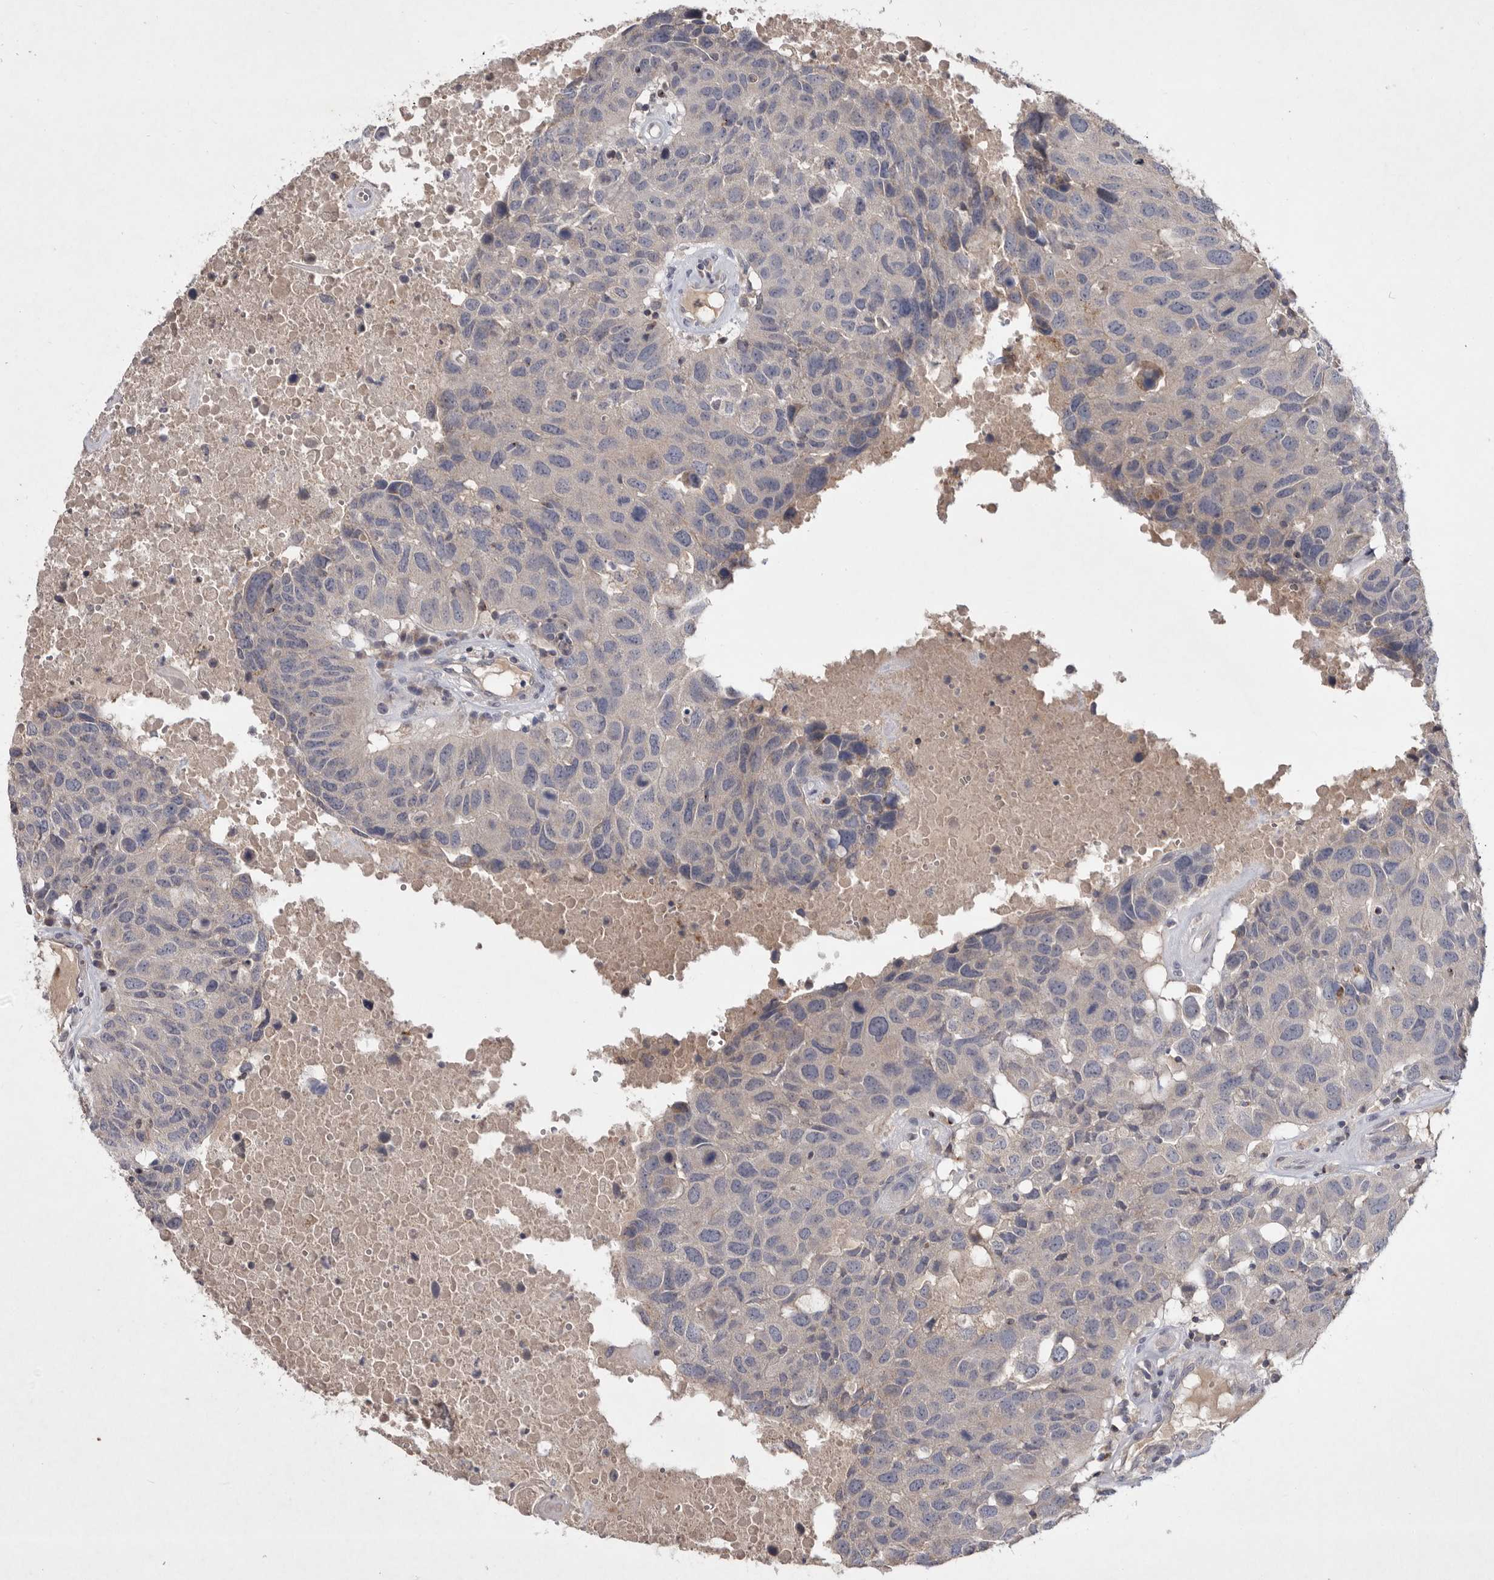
{"staining": {"intensity": "negative", "quantity": "none", "location": "none"}, "tissue": "head and neck cancer", "cell_type": "Tumor cells", "image_type": "cancer", "snomed": [{"axis": "morphology", "description": "Squamous cell carcinoma, NOS"}, {"axis": "topography", "description": "Head-Neck"}], "caption": "Tumor cells are negative for protein expression in human head and neck squamous cell carcinoma.", "gene": "TNFSF14", "patient": {"sex": "male", "age": 66}}